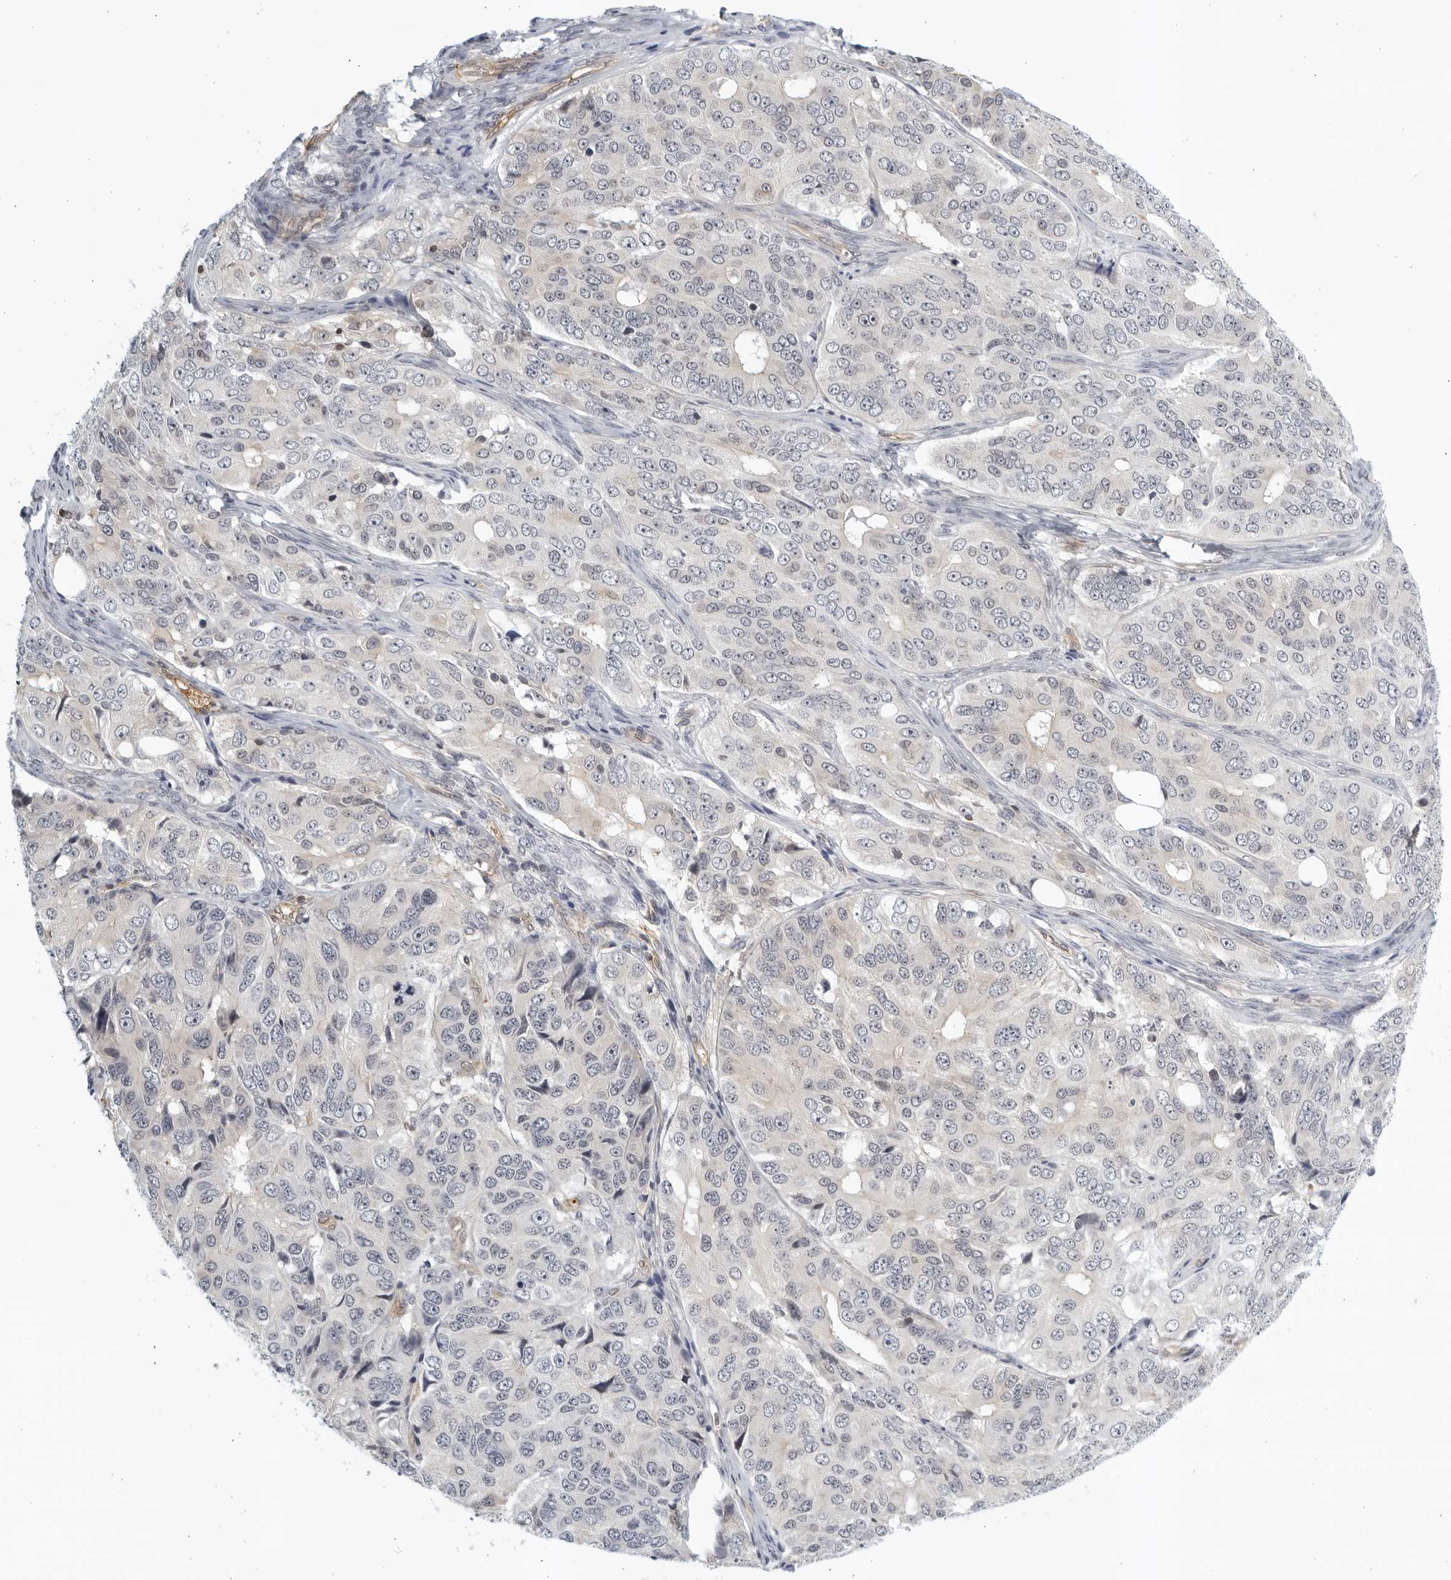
{"staining": {"intensity": "negative", "quantity": "none", "location": "none"}, "tissue": "ovarian cancer", "cell_type": "Tumor cells", "image_type": "cancer", "snomed": [{"axis": "morphology", "description": "Carcinoma, endometroid"}, {"axis": "topography", "description": "Ovary"}], "caption": "There is no significant expression in tumor cells of endometroid carcinoma (ovarian). Nuclei are stained in blue.", "gene": "SERTAD4", "patient": {"sex": "female", "age": 51}}